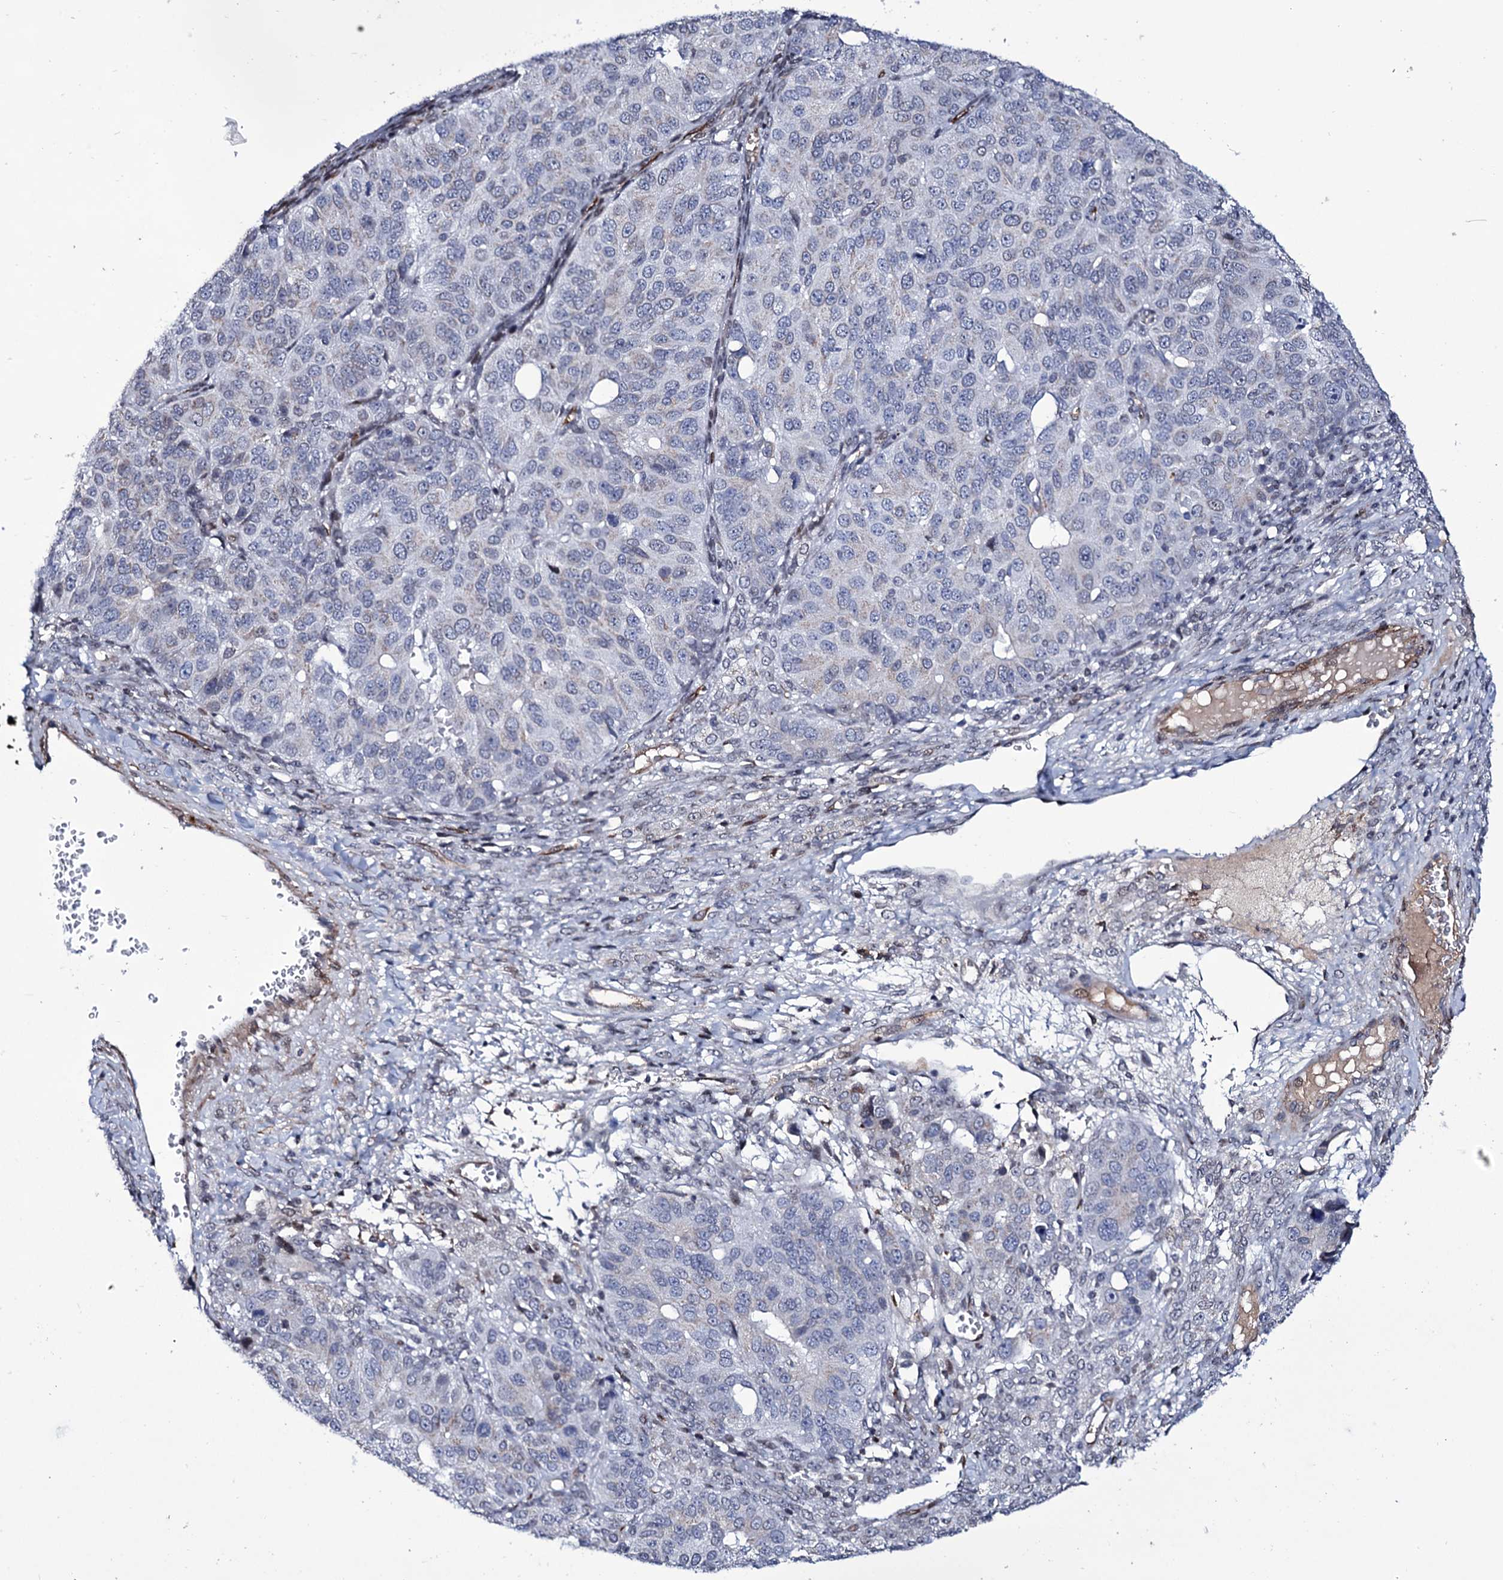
{"staining": {"intensity": "negative", "quantity": "none", "location": "none"}, "tissue": "ovarian cancer", "cell_type": "Tumor cells", "image_type": "cancer", "snomed": [{"axis": "morphology", "description": "Carcinoma, endometroid"}, {"axis": "topography", "description": "Ovary"}], "caption": "This is a histopathology image of IHC staining of endometroid carcinoma (ovarian), which shows no positivity in tumor cells. (DAB (3,3'-diaminobenzidine) immunohistochemistry, high magnification).", "gene": "ZC3H12C", "patient": {"sex": "female", "age": 51}}